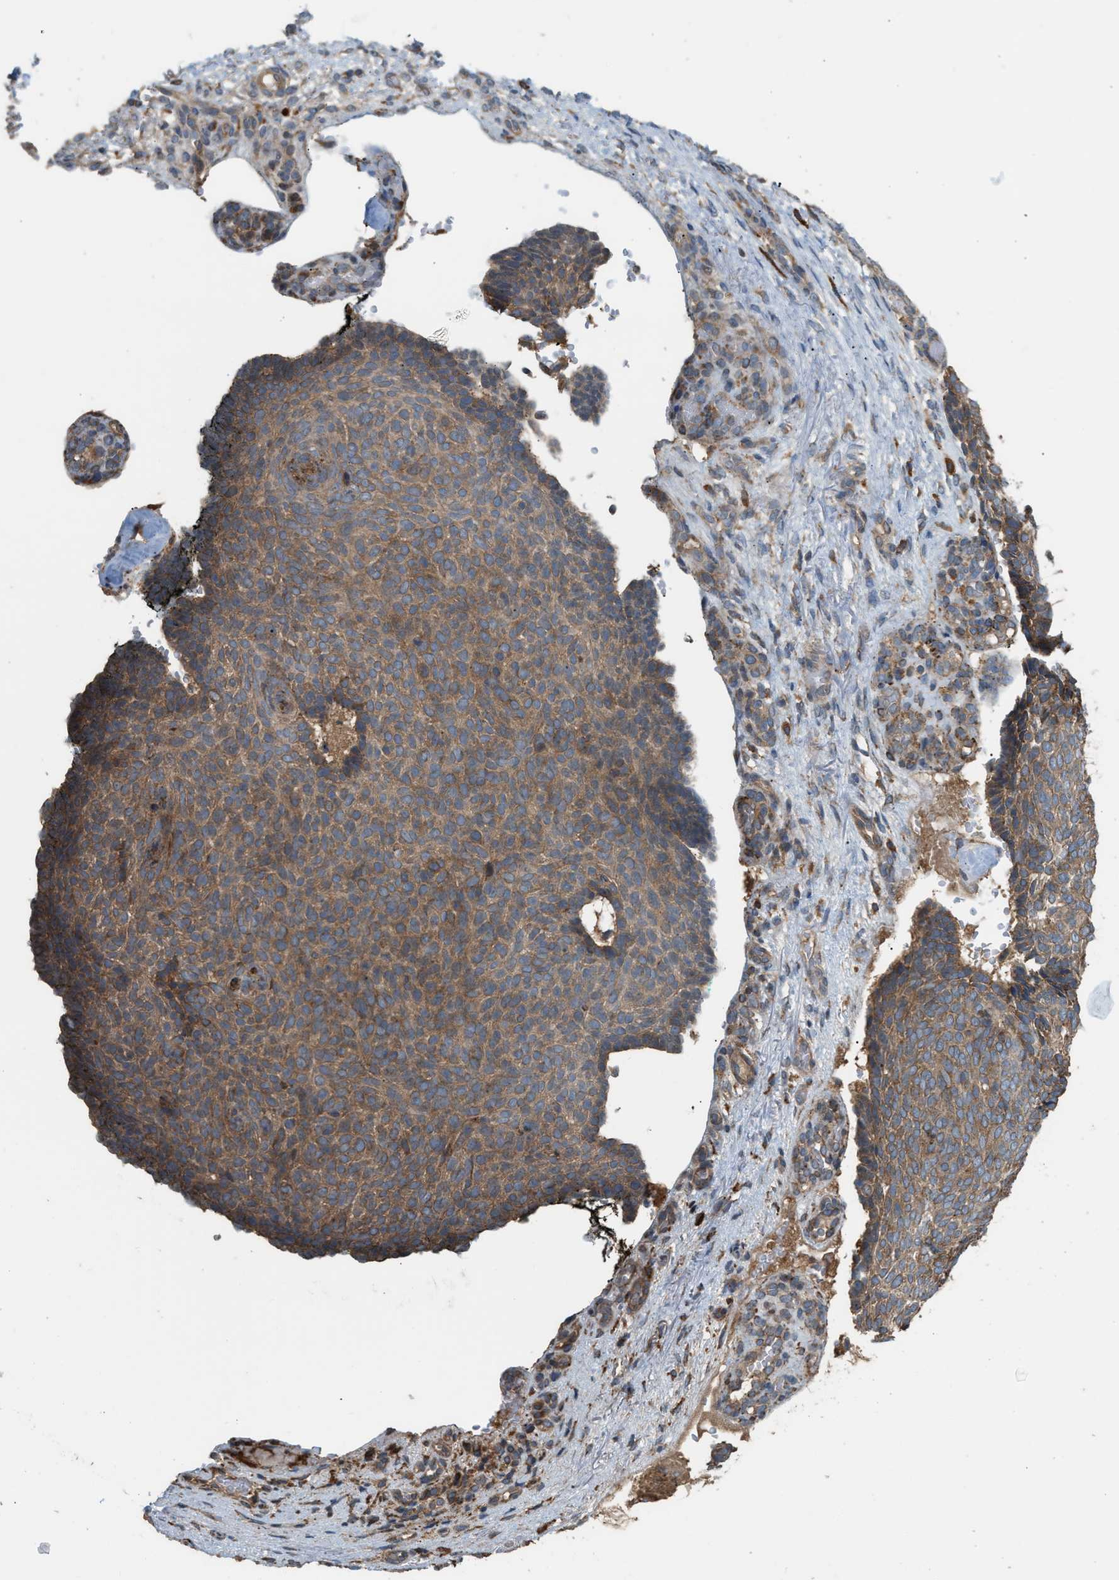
{"staining": {"intensity": "moderate", "quantity": ">75%", "location": "cytoplasmic/membranous"}, "tissue": "skin cancer", "cell_type": "Tumor cells", "image_type": "cancer", "snomed": [{"axis": "morphology", "description": "Basal cell carcinoma"}, {"axis": "topography", "description": "Skin"}], "caption": "Immunohistochemical staining of basal cell carcinoma (skin) shows medium levels of moderate cytoplasmic/membranous protein positivity in about >75% of tumor cells.", "gene": "BAIAP2L1", "patient": {"sex": "male", "age": 61}}